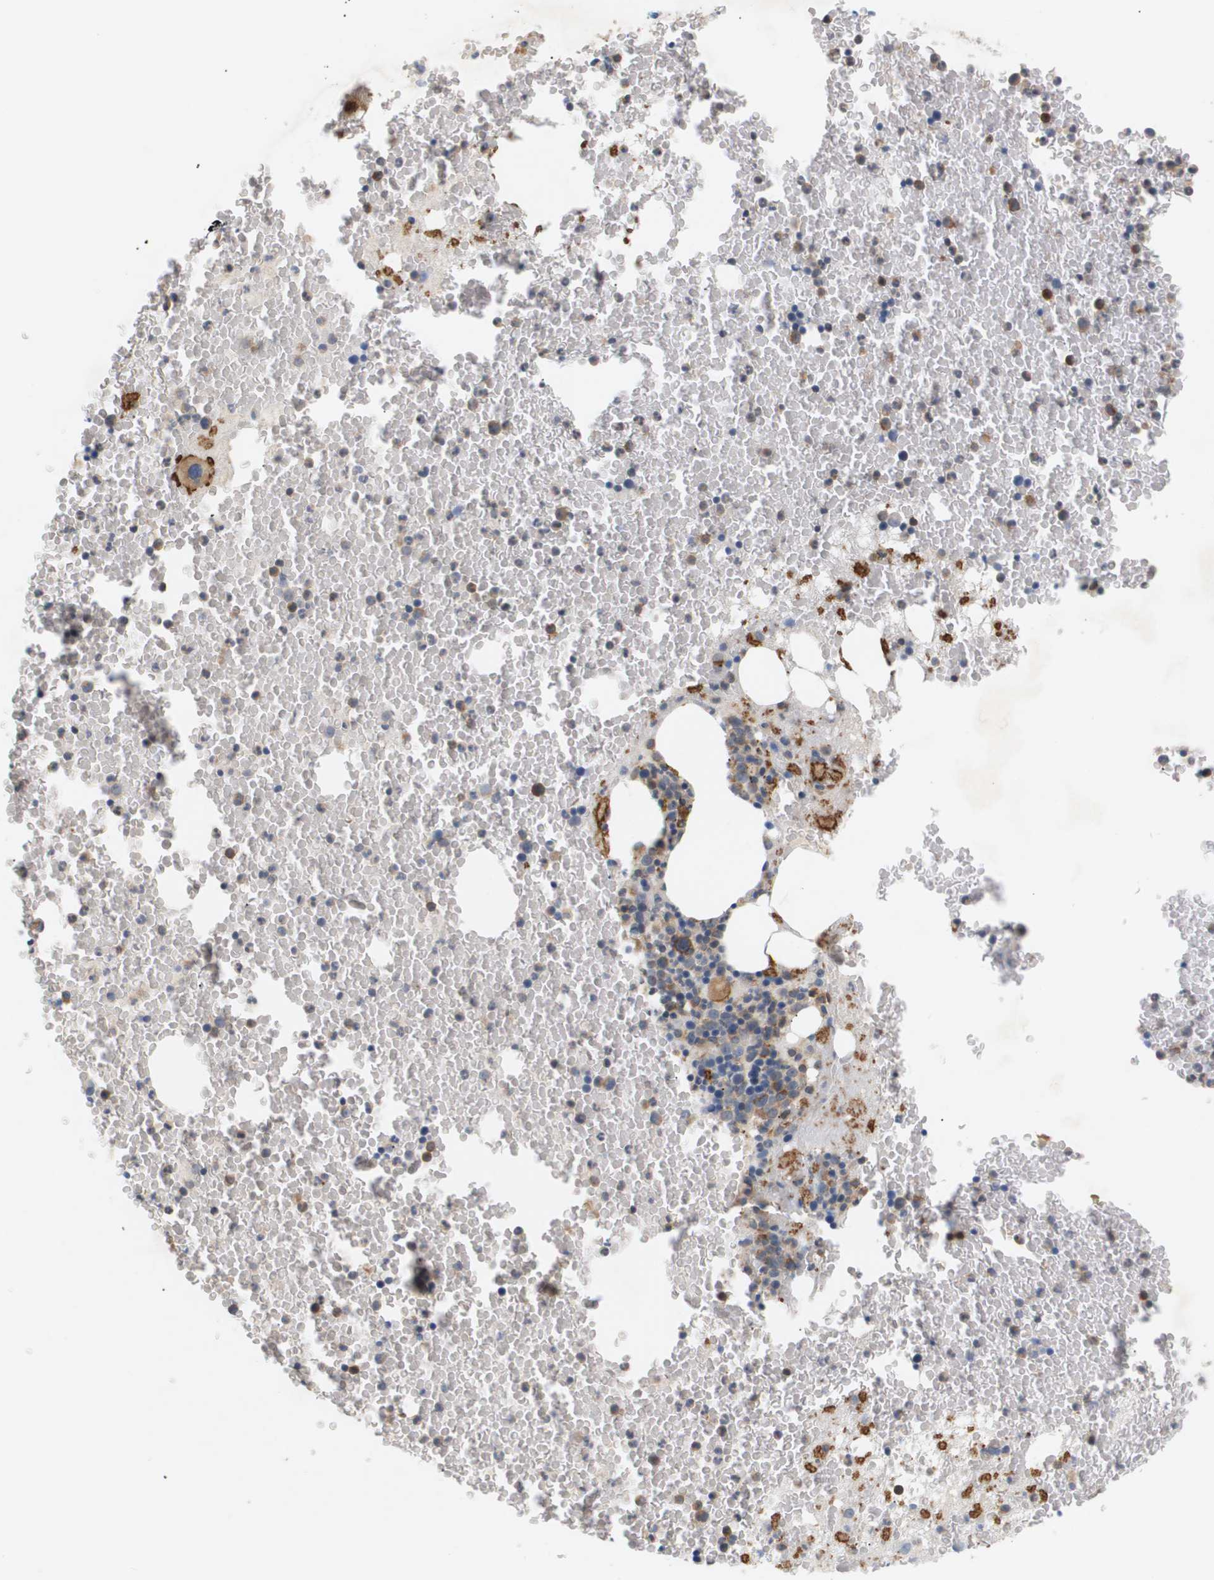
{"staining": {"intensity": "moderate", "quantity": "25%-75%", "location": "cytoplasmic/membranous"}, "tissue": "bone marrow", "cell_type": "Hematopoietic cells", "image_type": "normal", "snomed": [{"axis": "morphology", "description": "Normal tissue, NOS"}, {"axis": "morphology", "description": "Inflammation, NOS"}, {"axis": "topography", "description": "Bone marrow"}], "caption": "Hematopoietic cells show medium levels of moderate cytoplasmic/membranous staining in about 25%-75% of cells in benign bone marrow. The protein of interest is shown in brown color, while the nuclei are stained blue.", "gene": "CORO2B", "patient": {"sex": "male", "age": 63}}